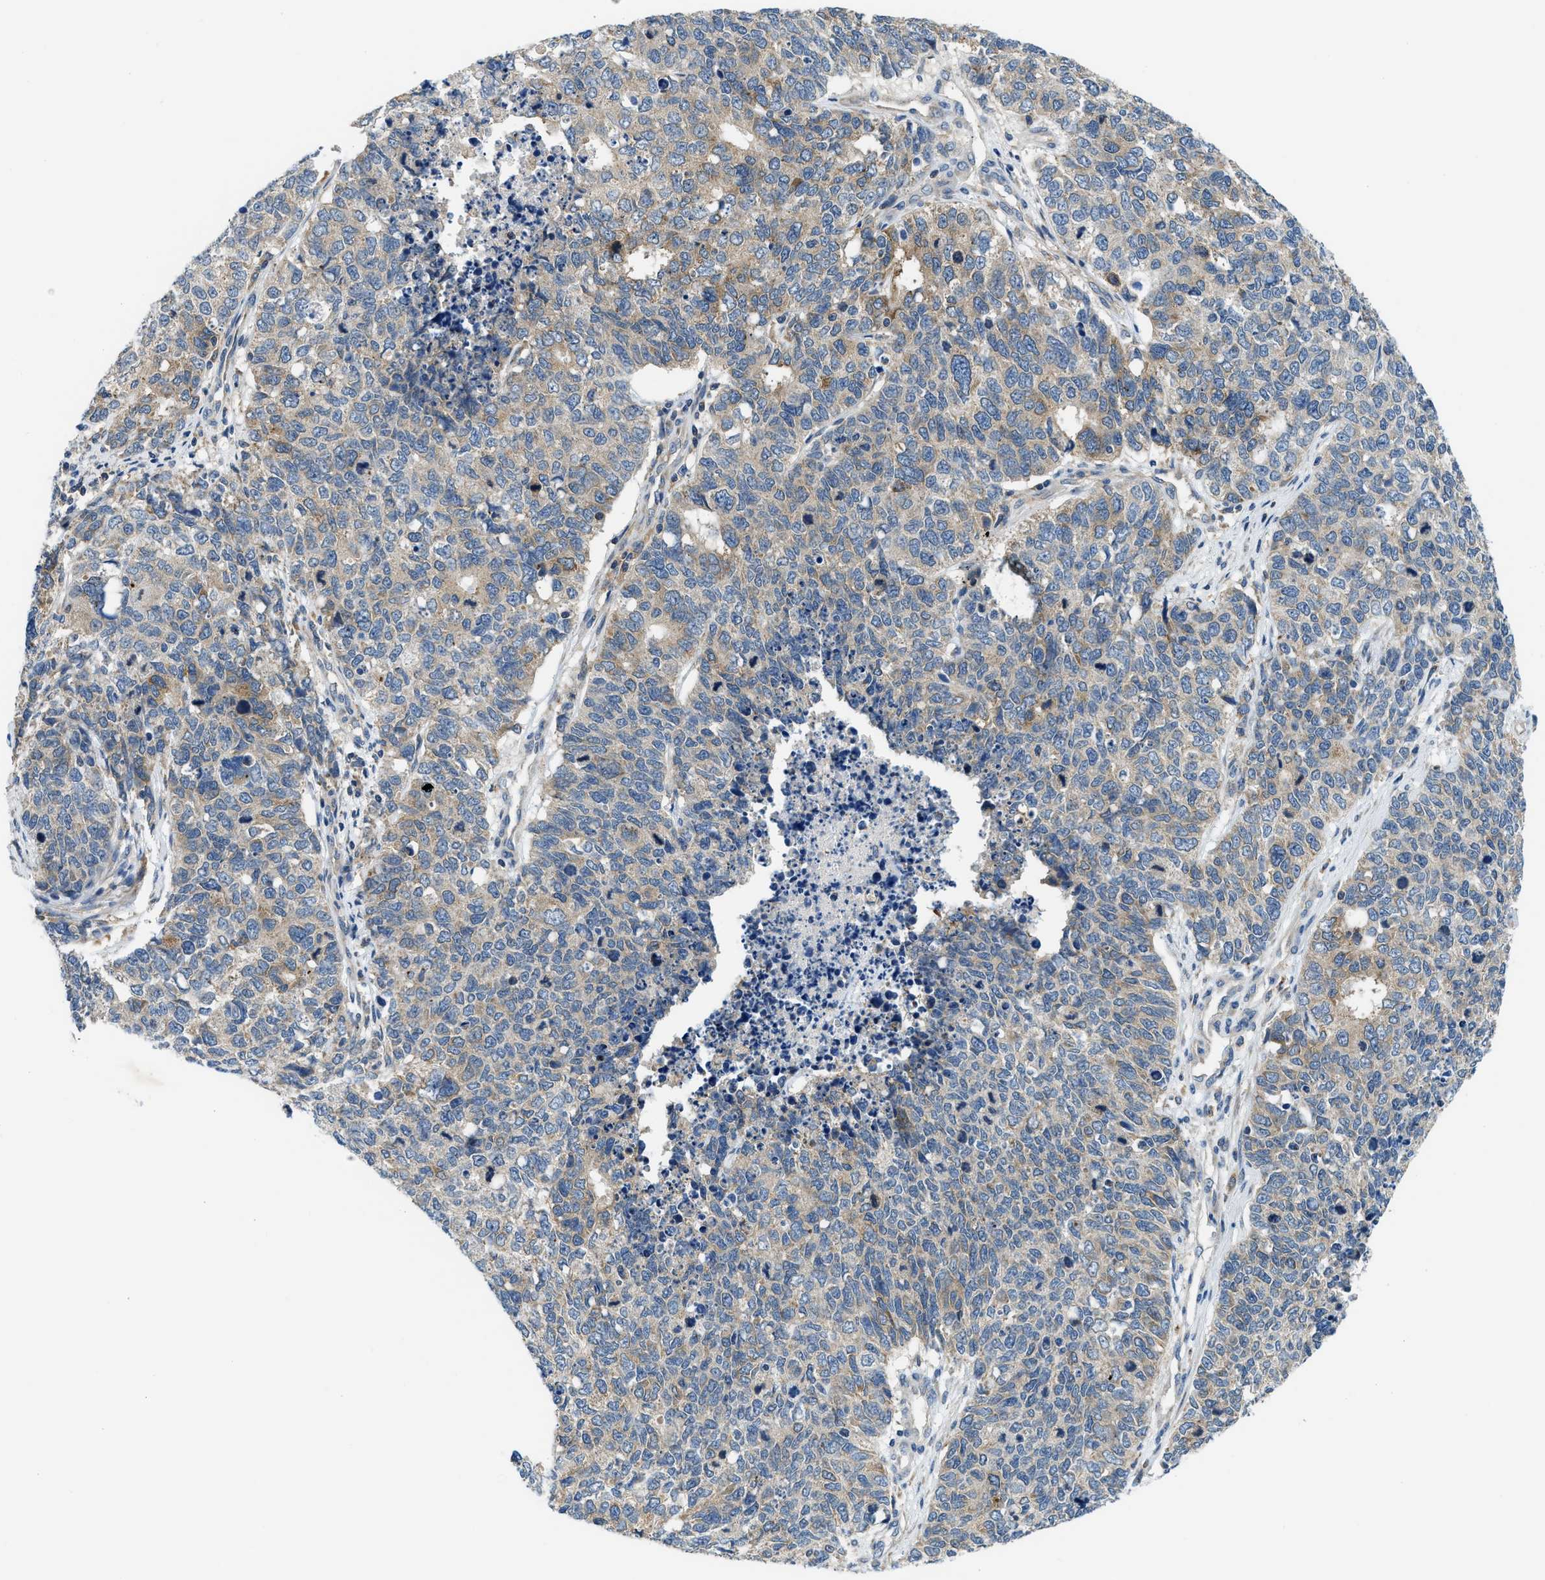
{"staining": {"intensity": "moderate", "quantity": "25%-75%", "location": "cytoplasmic/membranous"}, "tissue": "cervical cancer", "cell_type": "Tumor cells", "image_type": "cancer", "snomed": [{"axis": "morphology", "description": "Squamous cell carcinoma, NOS"}, {"axis": "topography", "description": "Cervix"}], "caption": "Protein staining of cervical squamous cell carcinoma tissue shows moderate cytoplasmic/membranous positivity in approximately 25%-75% of tumor cells.", "gene": "LPIN2", "patient": {"sex": "female", "age": 63}}